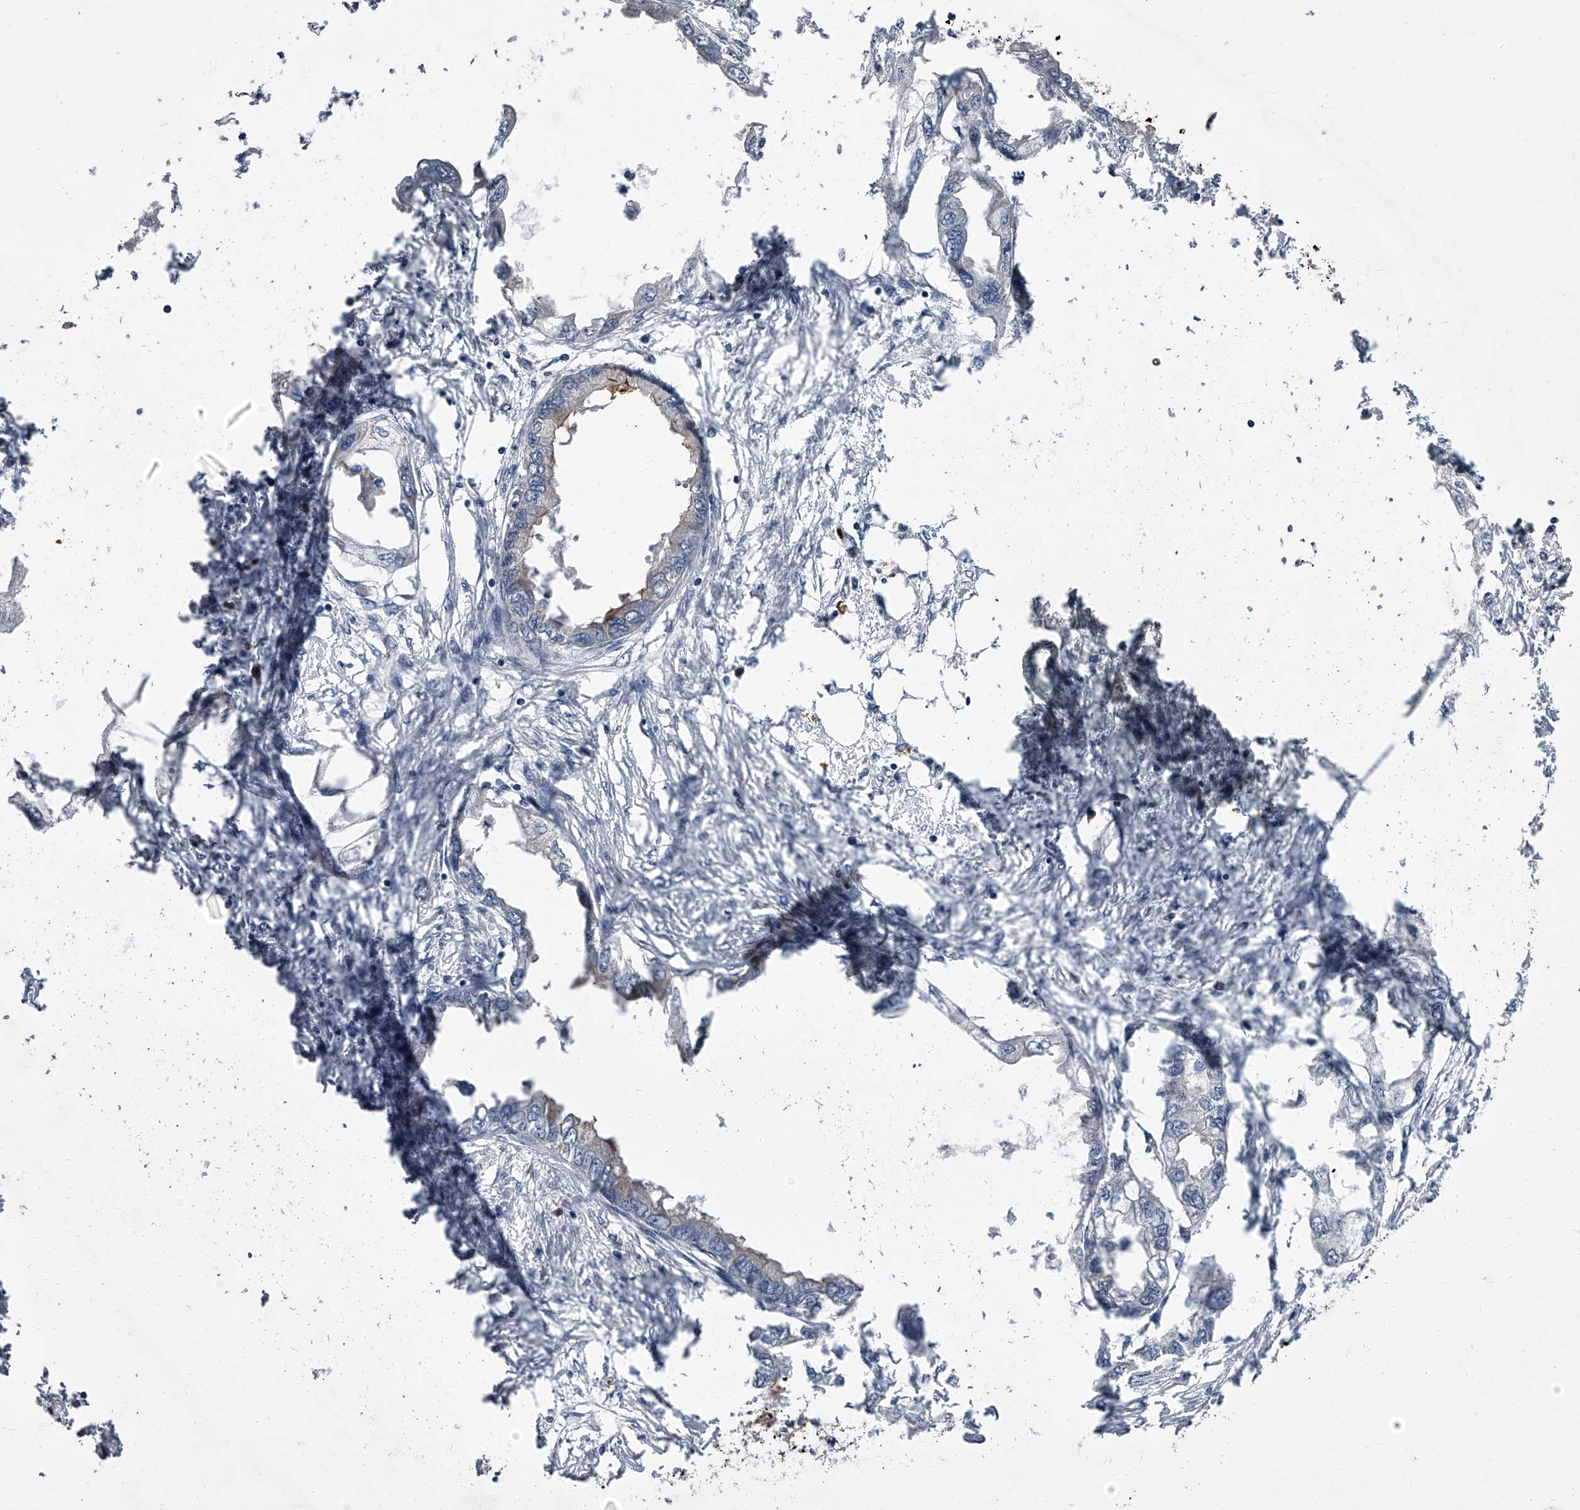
{"staining": {"intensity": "negative", "quantity": "none", "location": "none"}, "tissue": "endometrial cancer", "cell_type": "Tumor cells", "image_type": "cancer", "snomed": [{"axis": "morphology", "description": "Adenocarcinoma, NOS"}, {"axis": "morphology", "description": "Adenocarcinoma, metastatic, NOS"}, {"axis": "topography", "description": "Adipose tissue"}, {"axis": "topography", "description": "Endometrium"}], "caption": "Immunohistochemistry (IHC) micrograph of neoplastic tissue: human endometrial adenocarcinoma stained with DAB shows no significant protein expression in tumor cells. (DAB immunohistochemistry visualized using brightfield microscopy, high magnification).", "gene": "SIRT4", "patient": {"sex": "female", "age": 67}}